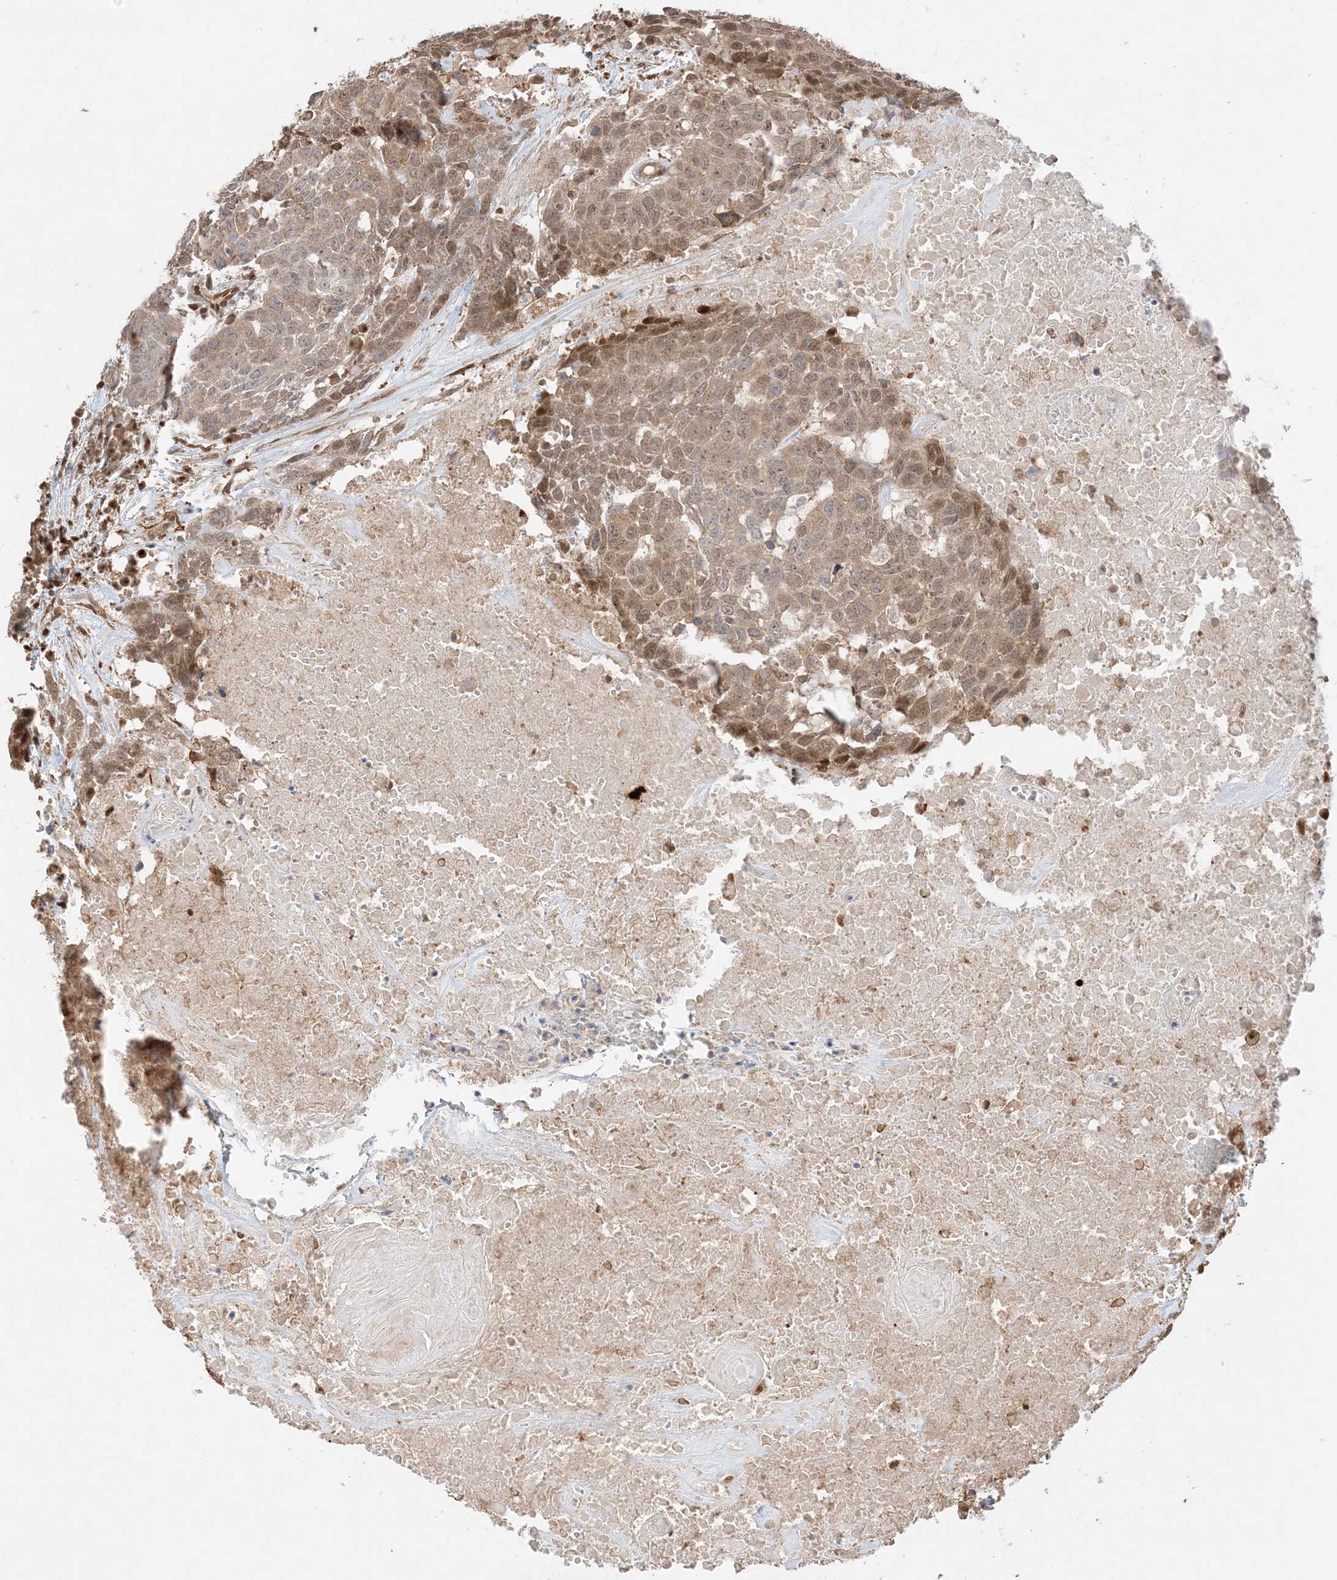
{"staining": {"intensity": "moderate", "quantity": ">75%", "location": "cytoplasmic/membranous,nuclear"}, "tissue": "head and neck cancer", "cell_type": "Tumor cells", "image_type": "cancer", "snomed": [{"axis": "morphology", "description": "Squamous cell carcinoma, NOS"}, {"axis": "topography", "description": "Head-Neck"}], "caption": "Head and neck cancer (squamous cell carcinoma) tissue shows moderate cytoplasmic/membranous and nuclear staining in about >75% of tumor cells The protein is shown in brown color, while the nuclei are stained blue.", "gene": "ZBTB41", "patient": {"sex": "male", "age": 66}}